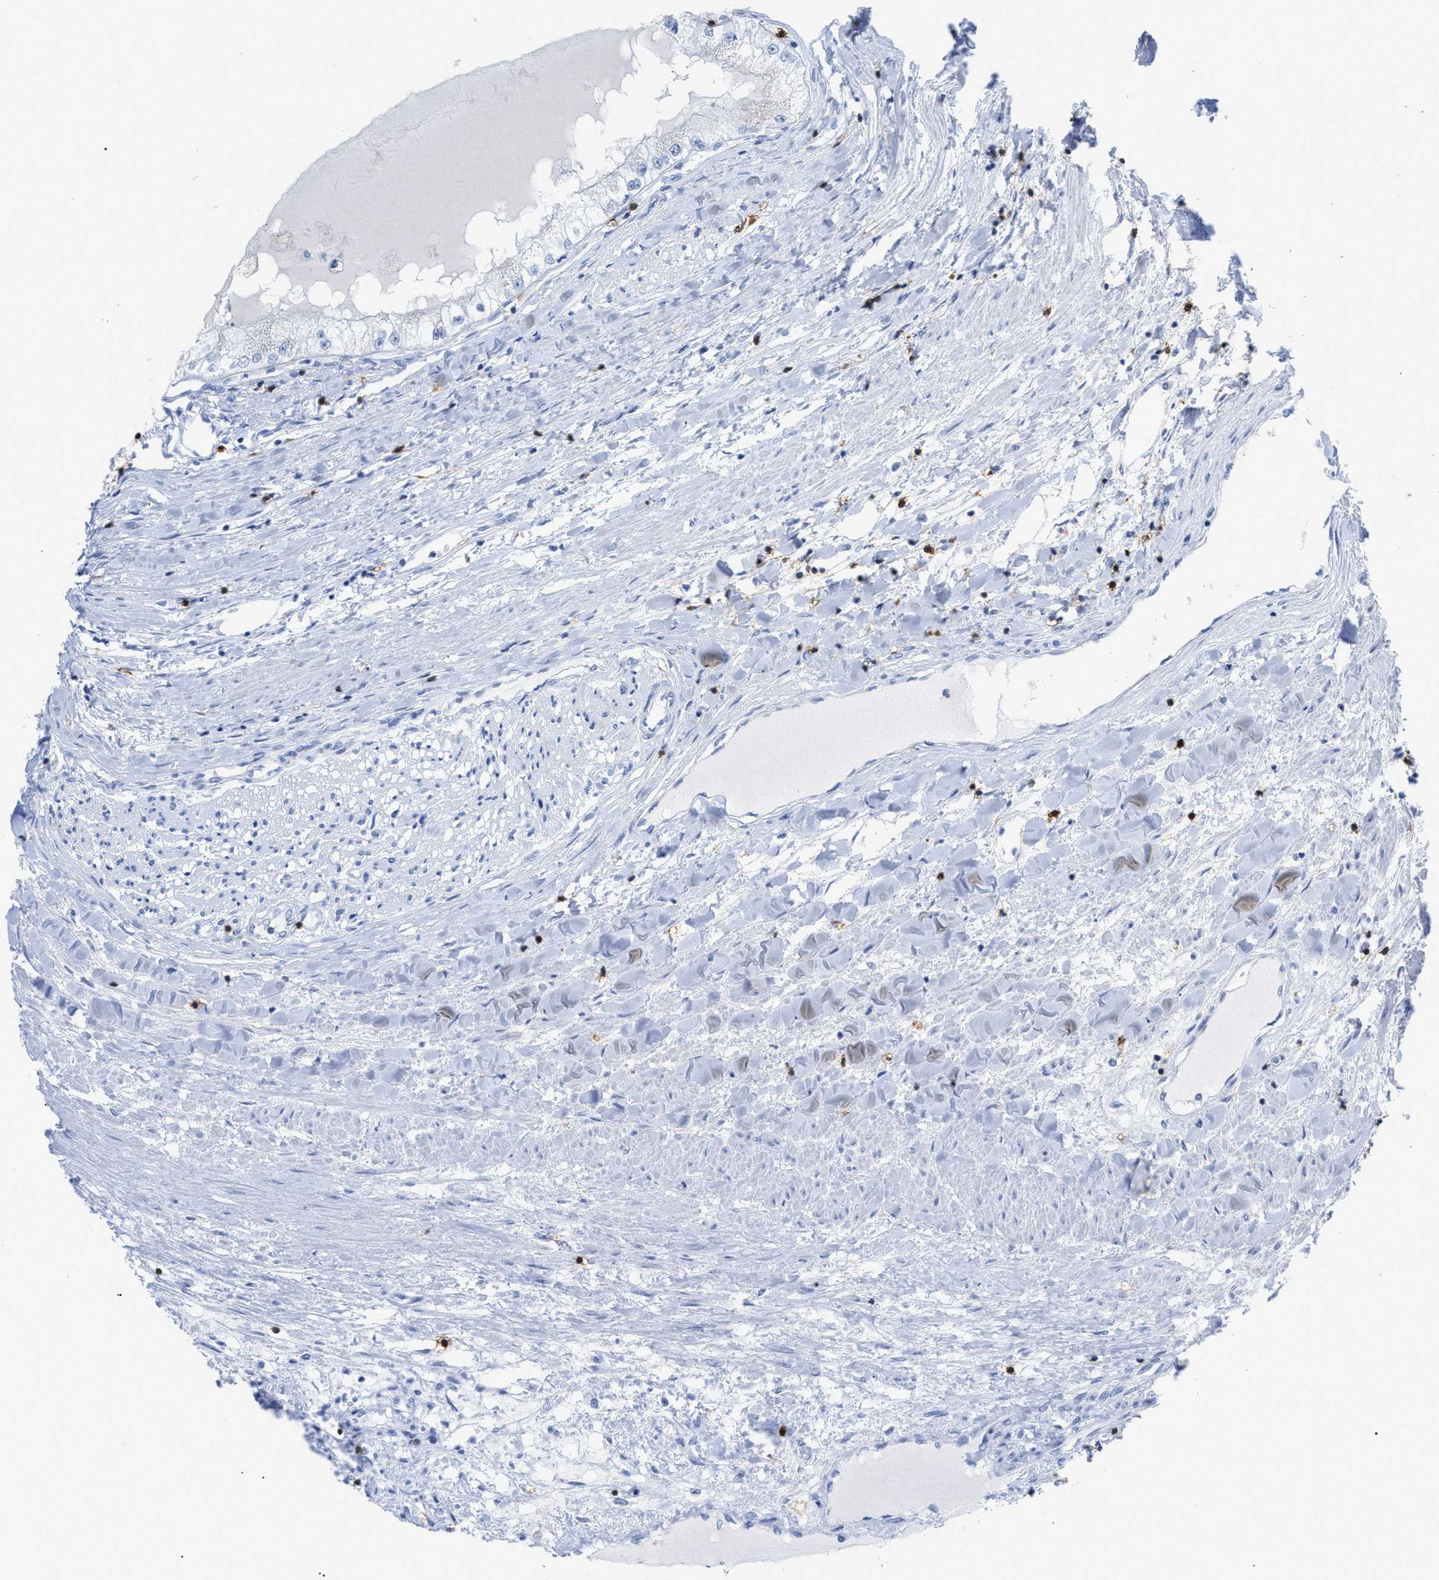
{"staining": {"intensity": "negative", "quantity": "none", "location": "none"}, "tissue": "renal cancer", "cell_type": "Tumor cells", "image_type": "cancer", "snomed": [{"axis": "morphology", "description": "Adenocarcinoma, NOS"}, {"axis": "topography", "description": "Kidney"}], "caption": "Immunohistochemistry histopathology image of neoplastic tissue: human renal cancer (adenocarcinoma) stained with DAB (3,3'-diaminobenzidine) reveals no significant protein staining in tumor cells. (DAB immunohistochemistry visualized using brightfield microscopy, high magnification).", "gene": "CD5", "patient": {"sex": "male", "age": 68}}